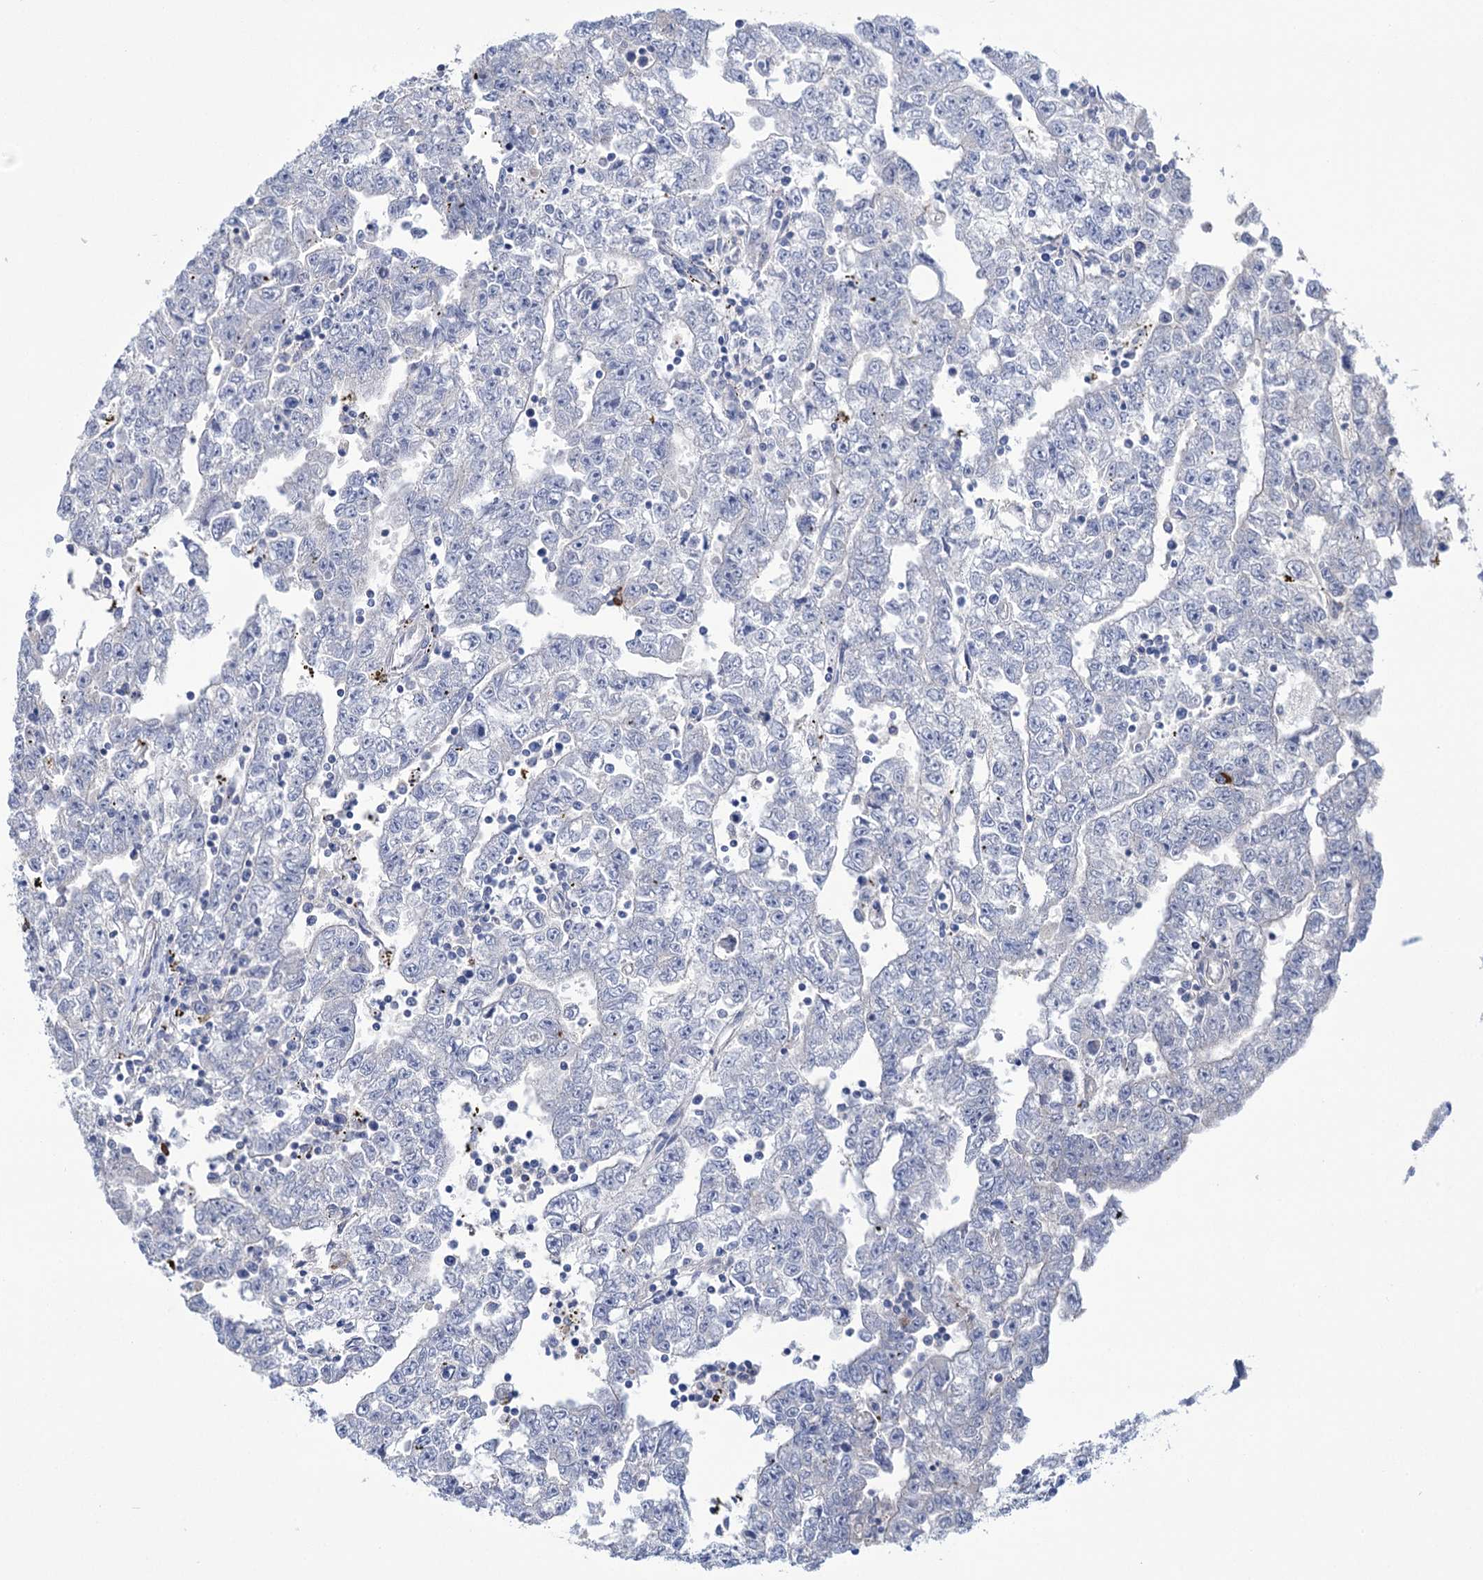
{"staining": {"intensity": "negative", "quantity": "none", "location": "none"}, "tissue": "testis cancer", "cell_type": "Tumor cells", "image_type": "cancer", "snomed": [{"axis": "morphology", "description": "Carcinoma, Embryonal, NOS"}, {"axis": "topography", "description": "Testis"}], "caption": "This is a photomicrograph of immunohistochemistry staining of testis embryonal carcinoma, which shows no staining in tumor cells.", "gene": "FBXW12", "patient": {"sex": "male", "age": 25}}